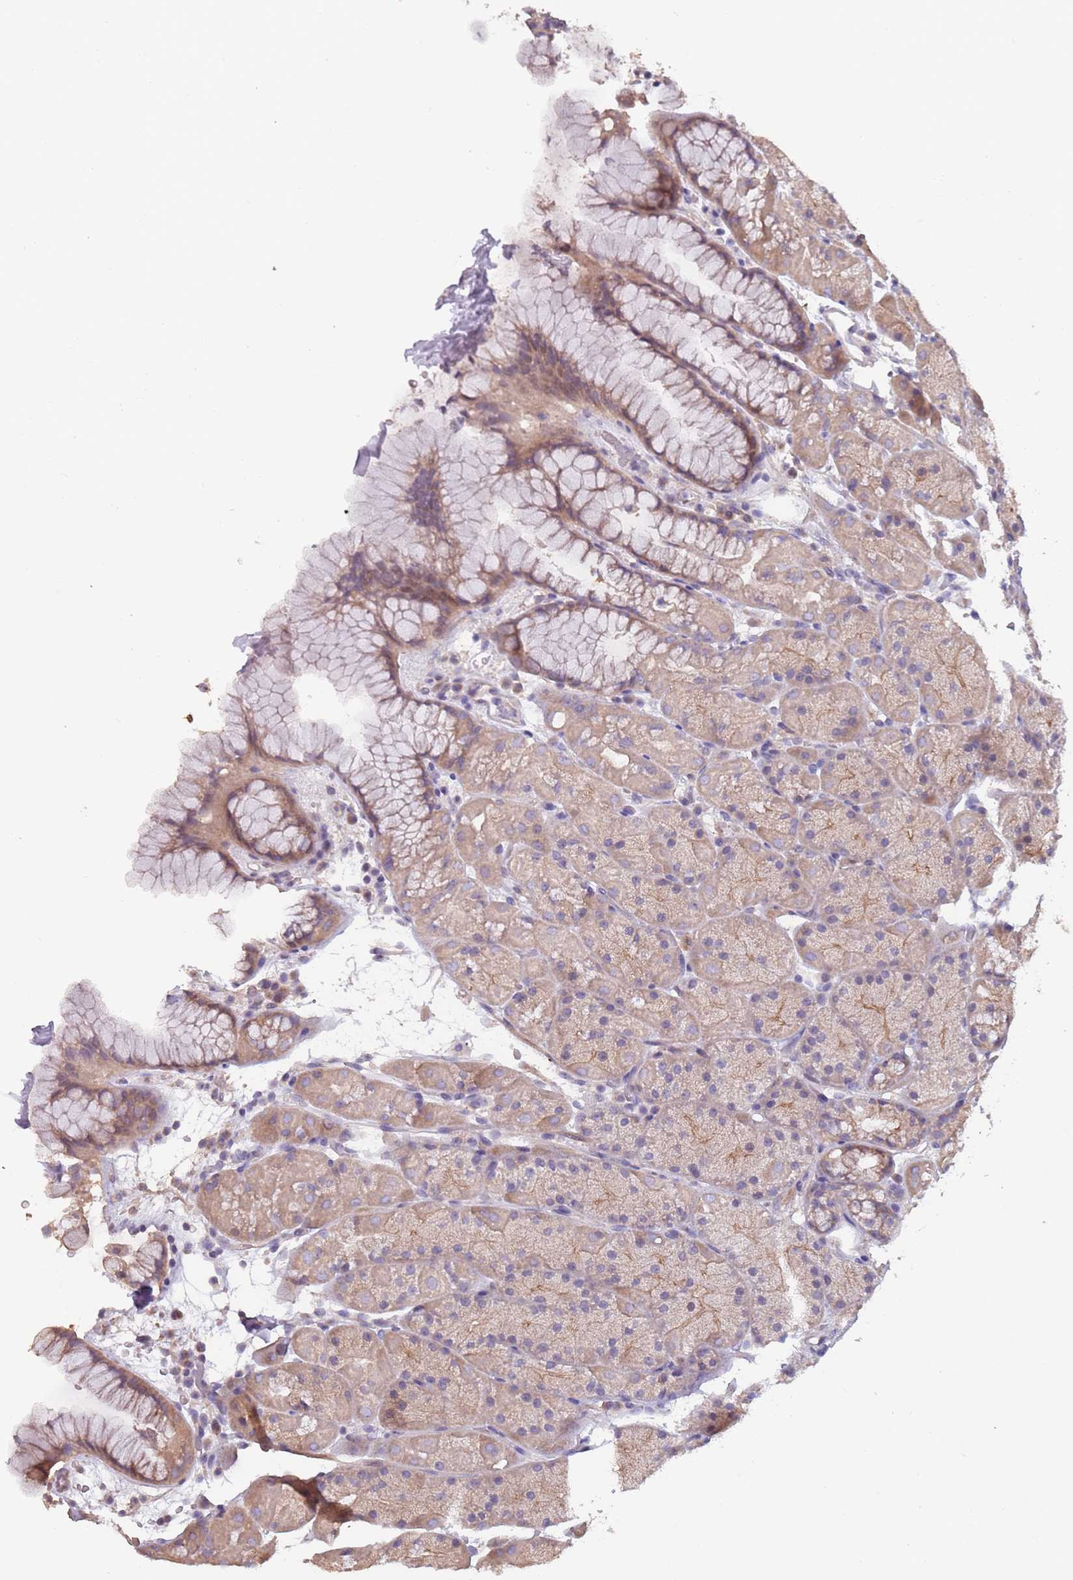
{"staining": {"intensity": "moderate", "quantity": "25%-75%", "location": "cytoplasmic/membranous"}, "tissue": "stomach", "cell_type": "Glandular cells", "image_type": "normal", "snomed": [{"axis": "morphology", "description": "Normal tissue, NOS"}, {"axis": "topography", "description": "Stomach, upper"}, {"axis": "topography", "description": "Stomach, lower"}], "caption": "Protein staining by IHC displays moderate cytoplasmic/membranous staining in about 25%-75% of glandular cells in unremarkable stomach.", "gene": "MBD3L1", "patient": {"sex": "male", "age": 67}}